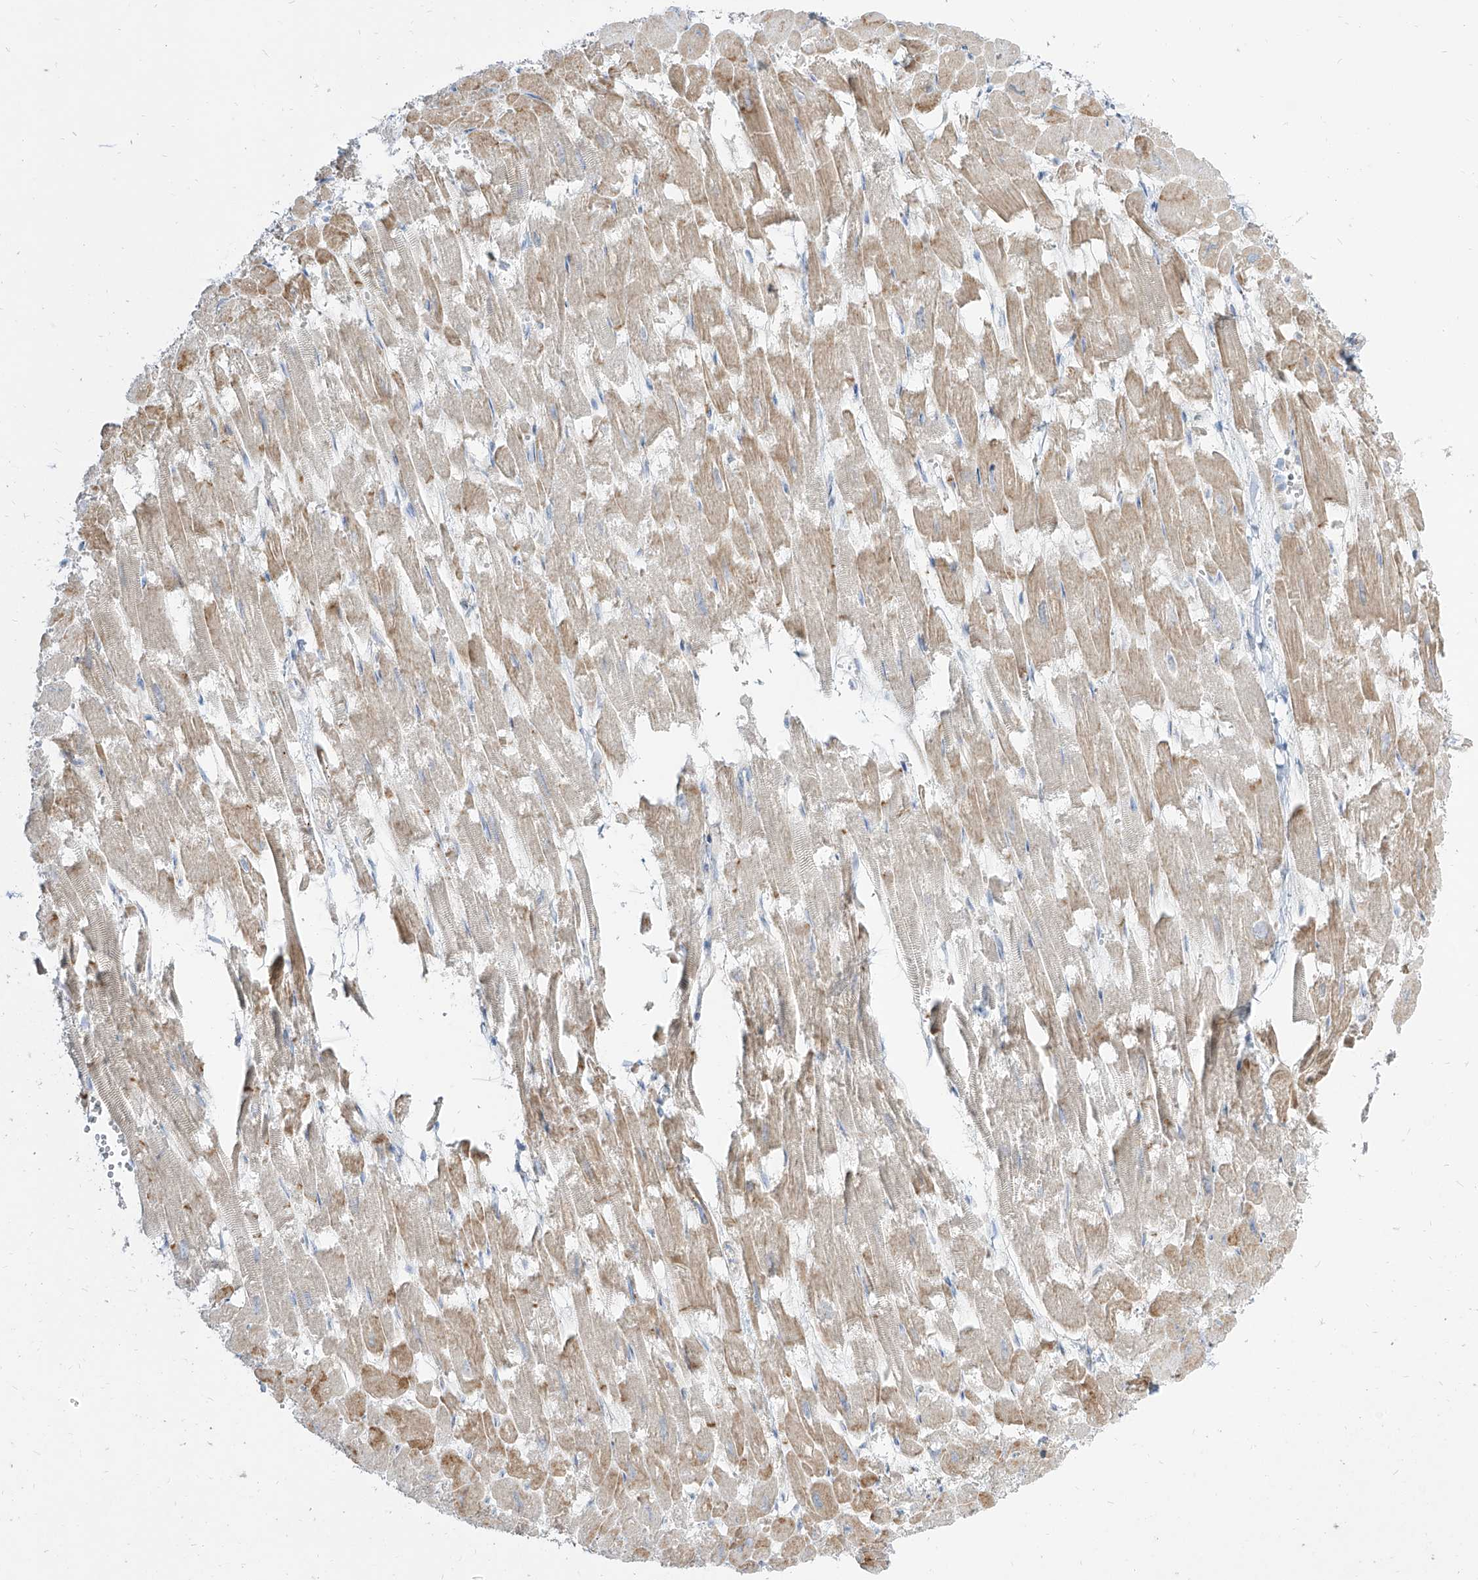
{"staining": {"intensity": "moderate", "quantity": "<25%", "location": "cytoplasmic/membranous"}, "tissue": "heart muscle", "cell_type": "Cardiomyocytes", "image_type": "normal", "snomed": [{"axis": "morphology", "description": "Normal tissue, NOS"}, {"axis": "topography", "description": "Heart"}], "caption": "The micrograph displays a brown stain indicating the presence of a protein in the cytoplasmic/membranous of cardiomyocytes in heart muscle.", "gene": "KYNU", "patient": {"sex": "male", "age": 54}}